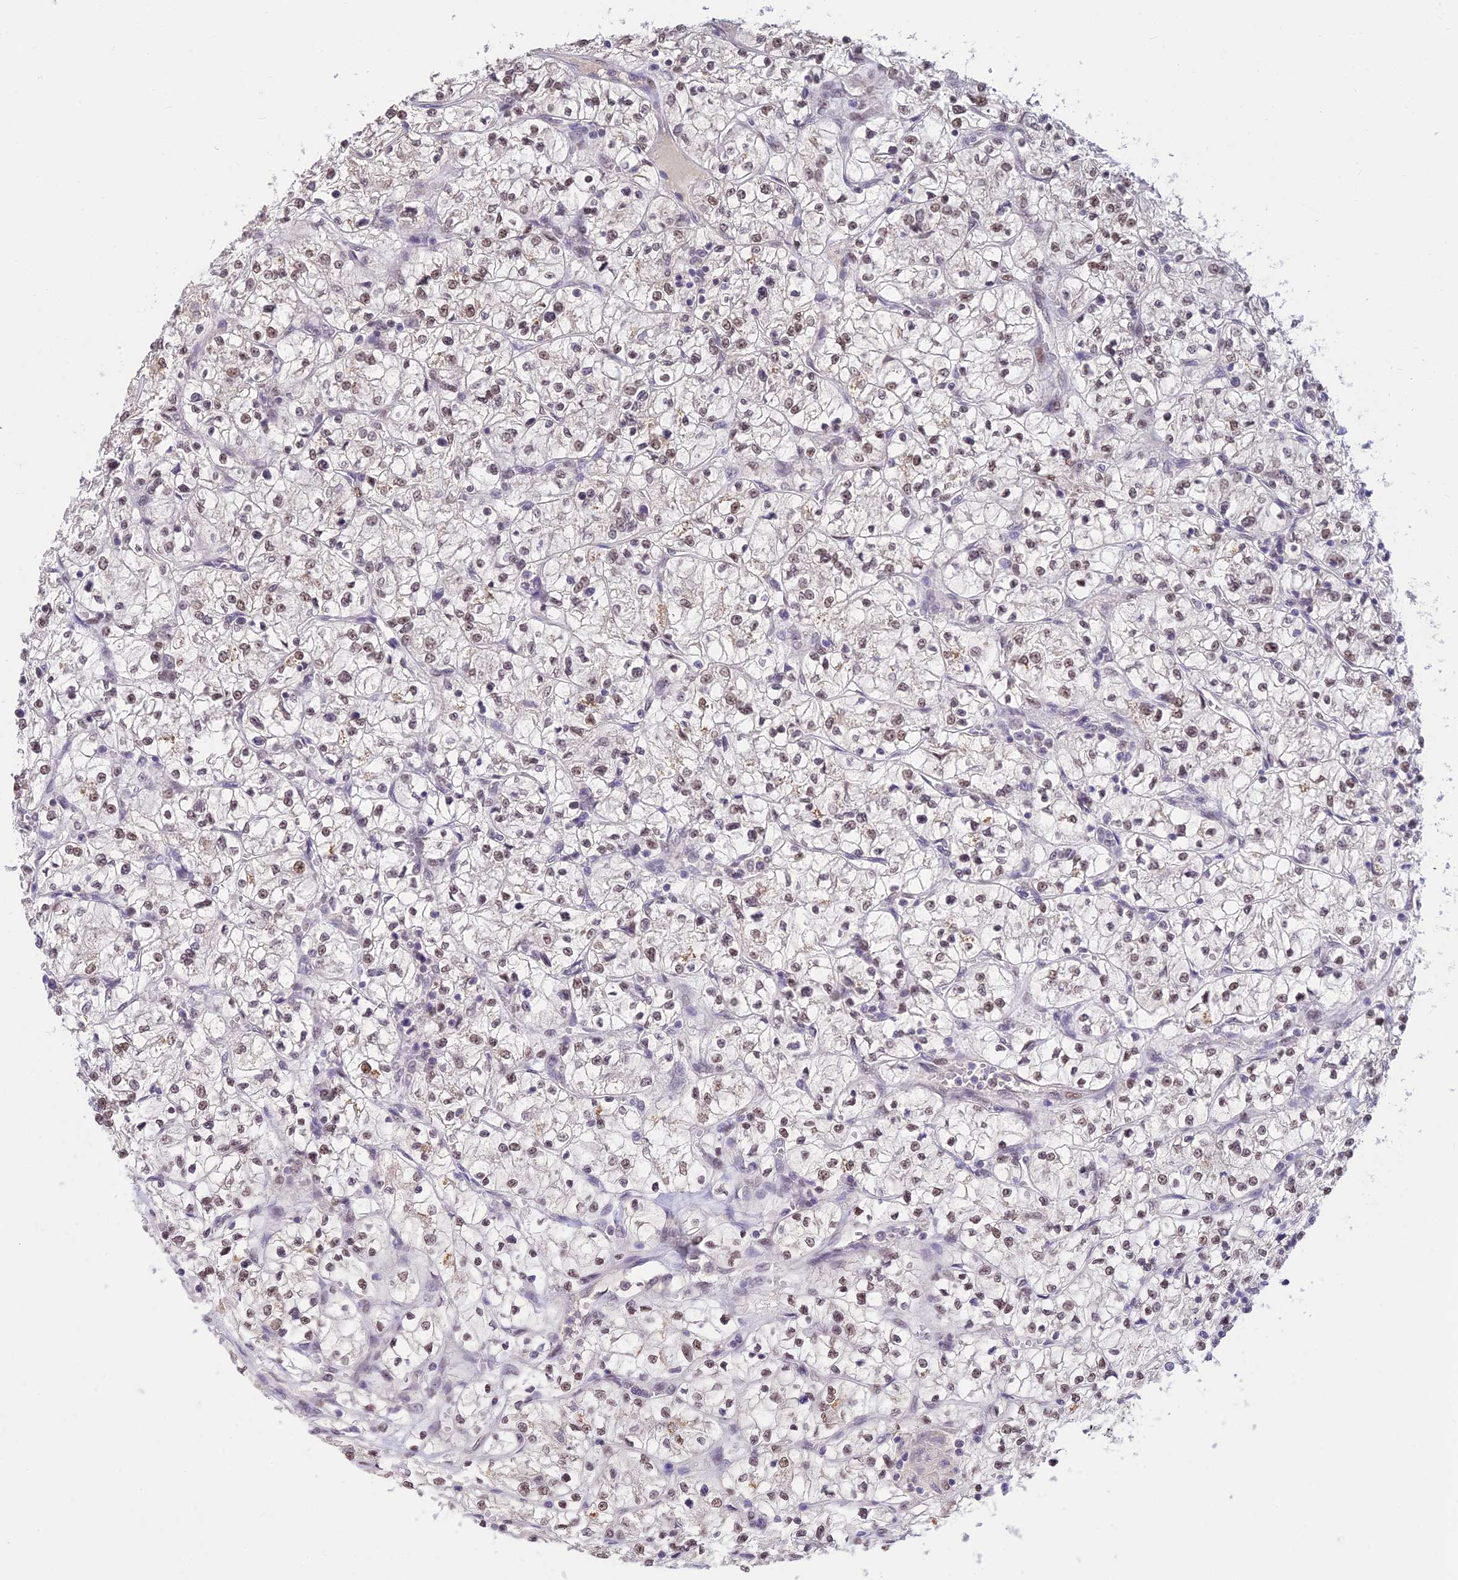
{"staining": {"intensity": "weak", "quantity": "<25%", "location": "nuclear"}, "tissue": "renal cancer", "cell_type": "Tumor cells", "image_type": "cancer", "snomed": [{"axis": "morphology", "description": "Adenocarcinoma, NOS"}, {"axis": "topography", "description": "Kidney"}], "caption": "Histopathology image shows no significant protein positivity in tumor cells of renal cancer (adenocarcinoma).", "gene": "POLR1G", "patient": {"sex": "female", "age": 64}}